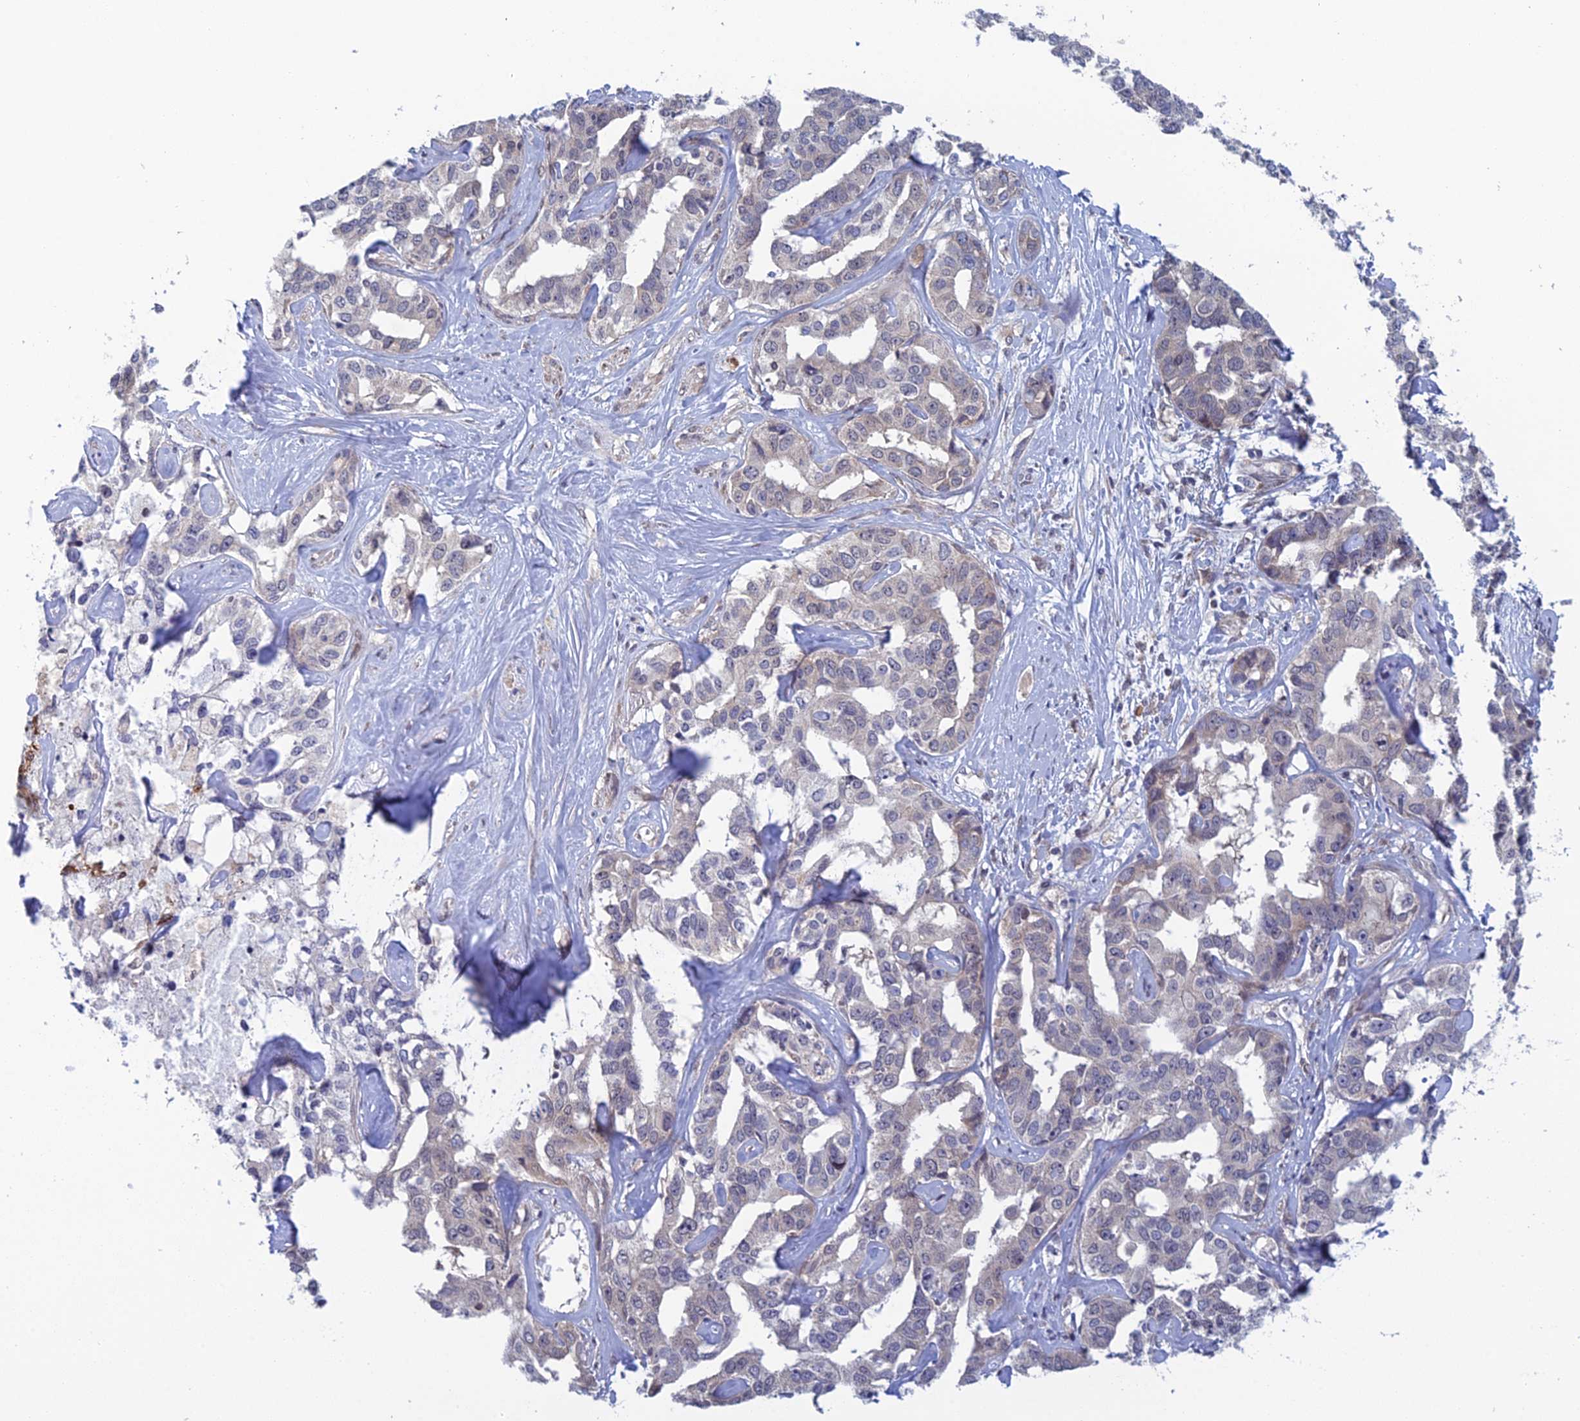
{"staining": {"intensity": "negative", "quantity": "none", "location": "none"}, "tissue": "liver cancer", "cell_type": "Tumor cells", "image_type": "cancer", "snomed": [{"axis": "morphology", "description": "Cholangiocarcinoma"}, {"axis": "topography", "description": "Liver"}], "caption": "This is an immunohistochemistry photomicrograph of liver cancer (cholangiocarcinoma). There is no positivity in tumor cells.", "gene": "SRA1", "patient": {"sex": "male", "age": 59}}